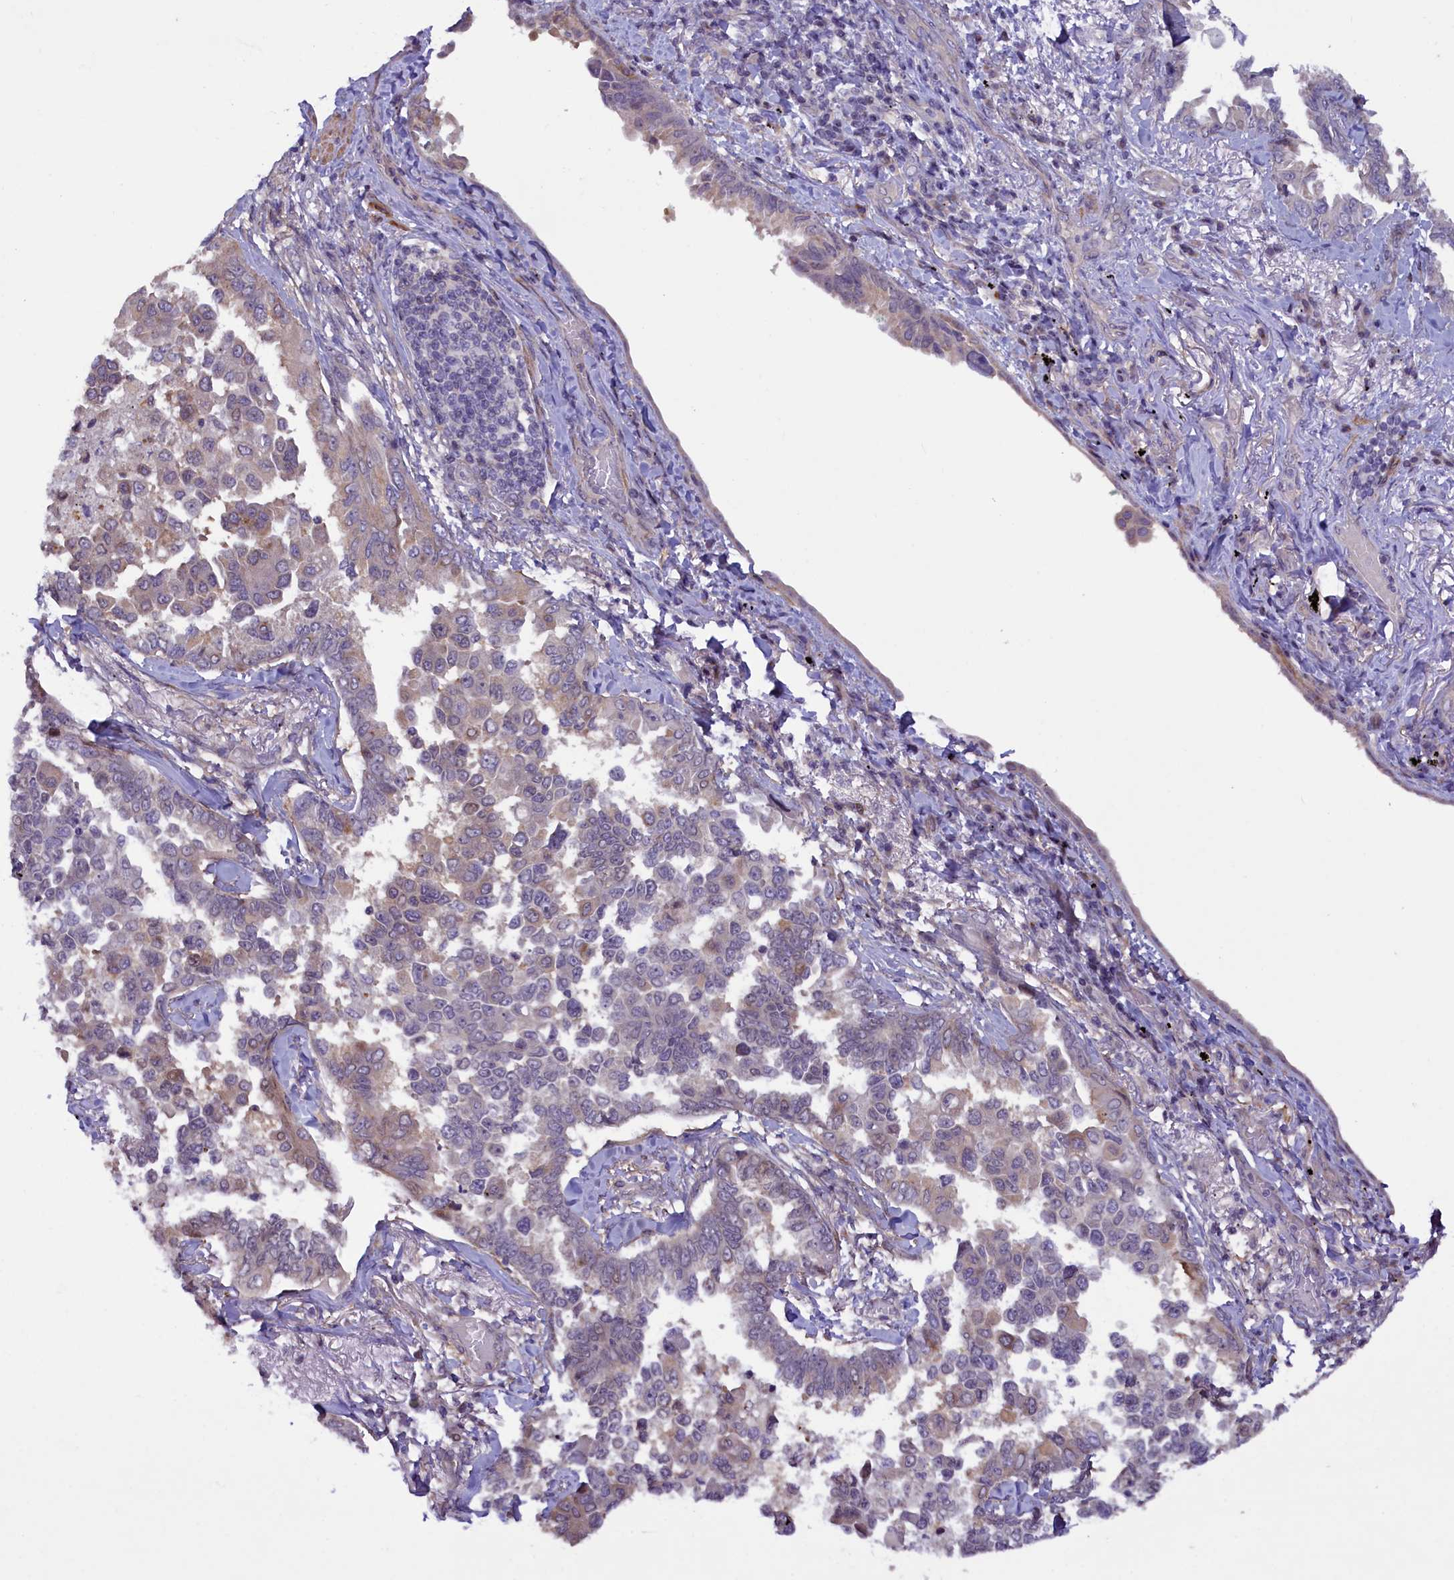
{"staining": {"intensity": "negative", "quantity": "none", "location": "none"}, "tissue": "lung cancer", "cell_type": "Tumor cells", "image_type": "cancer", "snomed": [{"axis": "morphology", "description": "Adenocarcinoma, NOS"}, {"axis": "topography", "description": "Lung"}], "caption": "Immunohistochemistry (IHC) of human lung cancer (adenocarcinoma) demonstrates no positivity in tumor cells.", "gene": "MAN2C1", "patient": {"sex": "female", "age": 67}}